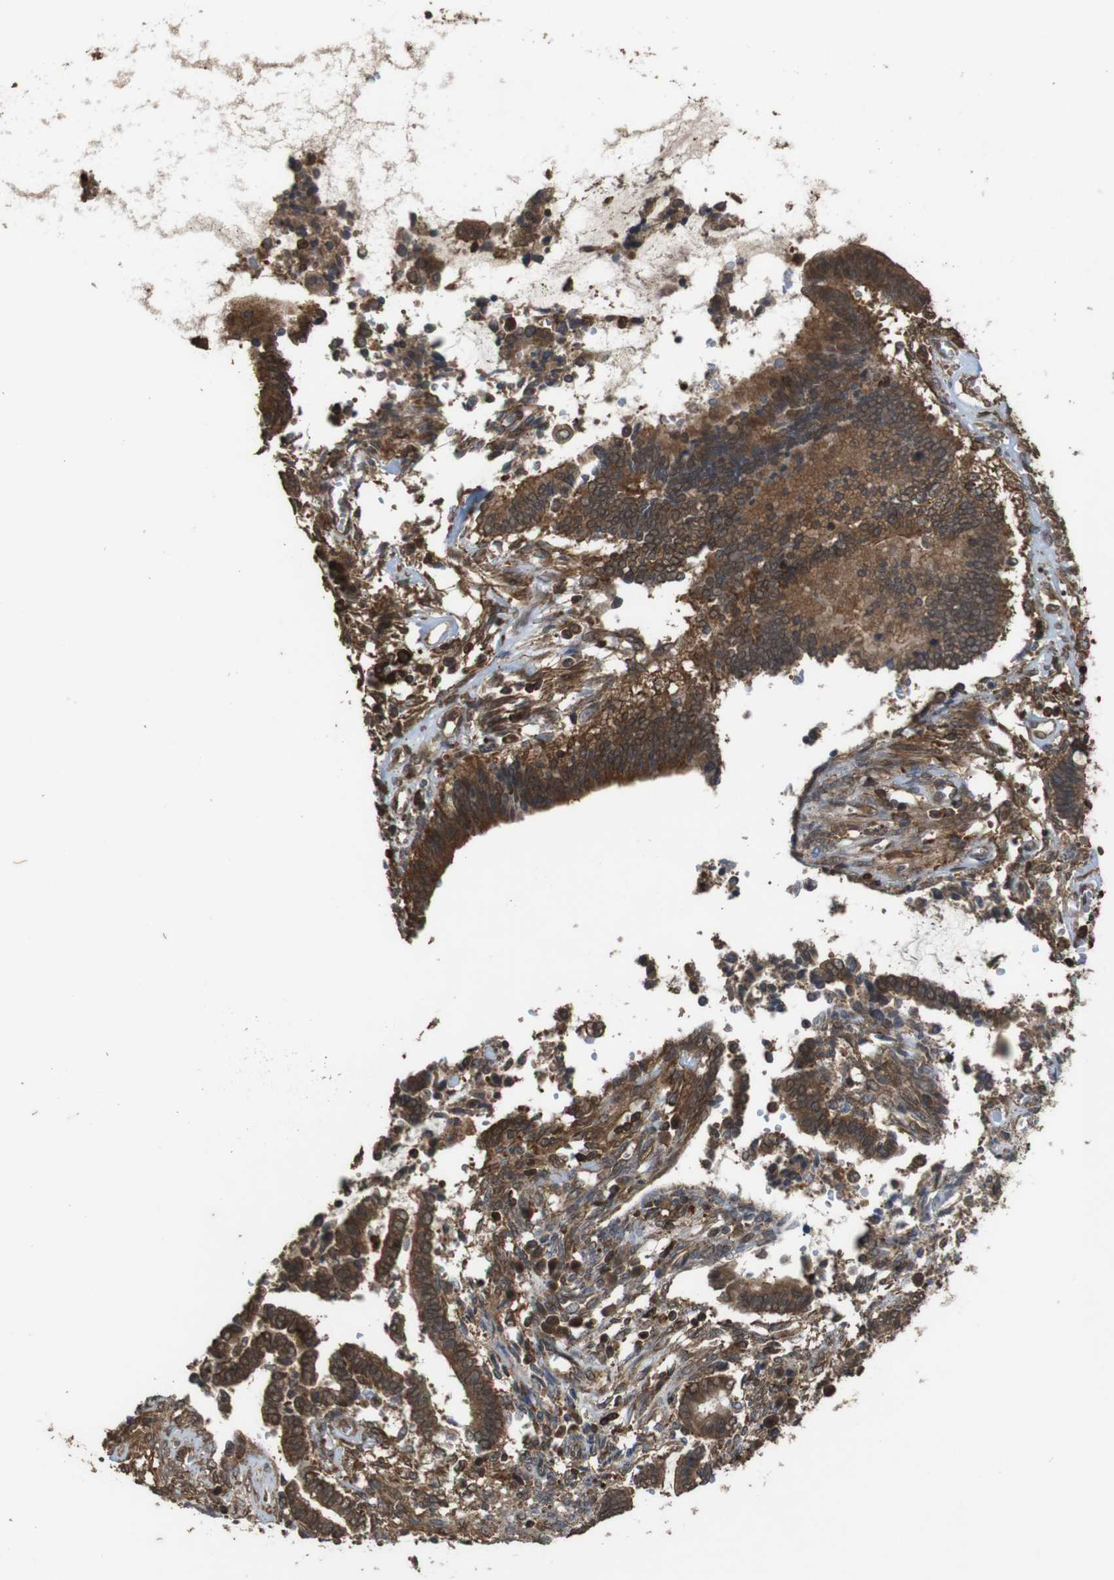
{"staining": {"intensity": "strong", "quantity": ">75%", "location": "cytoplasmic/membranous"}, "tissue": "cervical cancer", "cell_type": "Tumor cells", "image_type": "cancer", "snomed": [{"axis": "morphology", "description": "Adenocarcinoma, NOS"}, {"axis": "topography", "description": "Cervix"}], "caption": "DAB immunohistochemical staining of human cervical adenocarcinoma shows strong cytoplasmic/membranous protein staining in approximately >75% of tumor cells. (DAB (3,3'-diaminobenzidine) = brown stain, brightfield microscopy at high magnification).", "gene": "BAG4", "patient": {"sex": "female", "age": 44}}